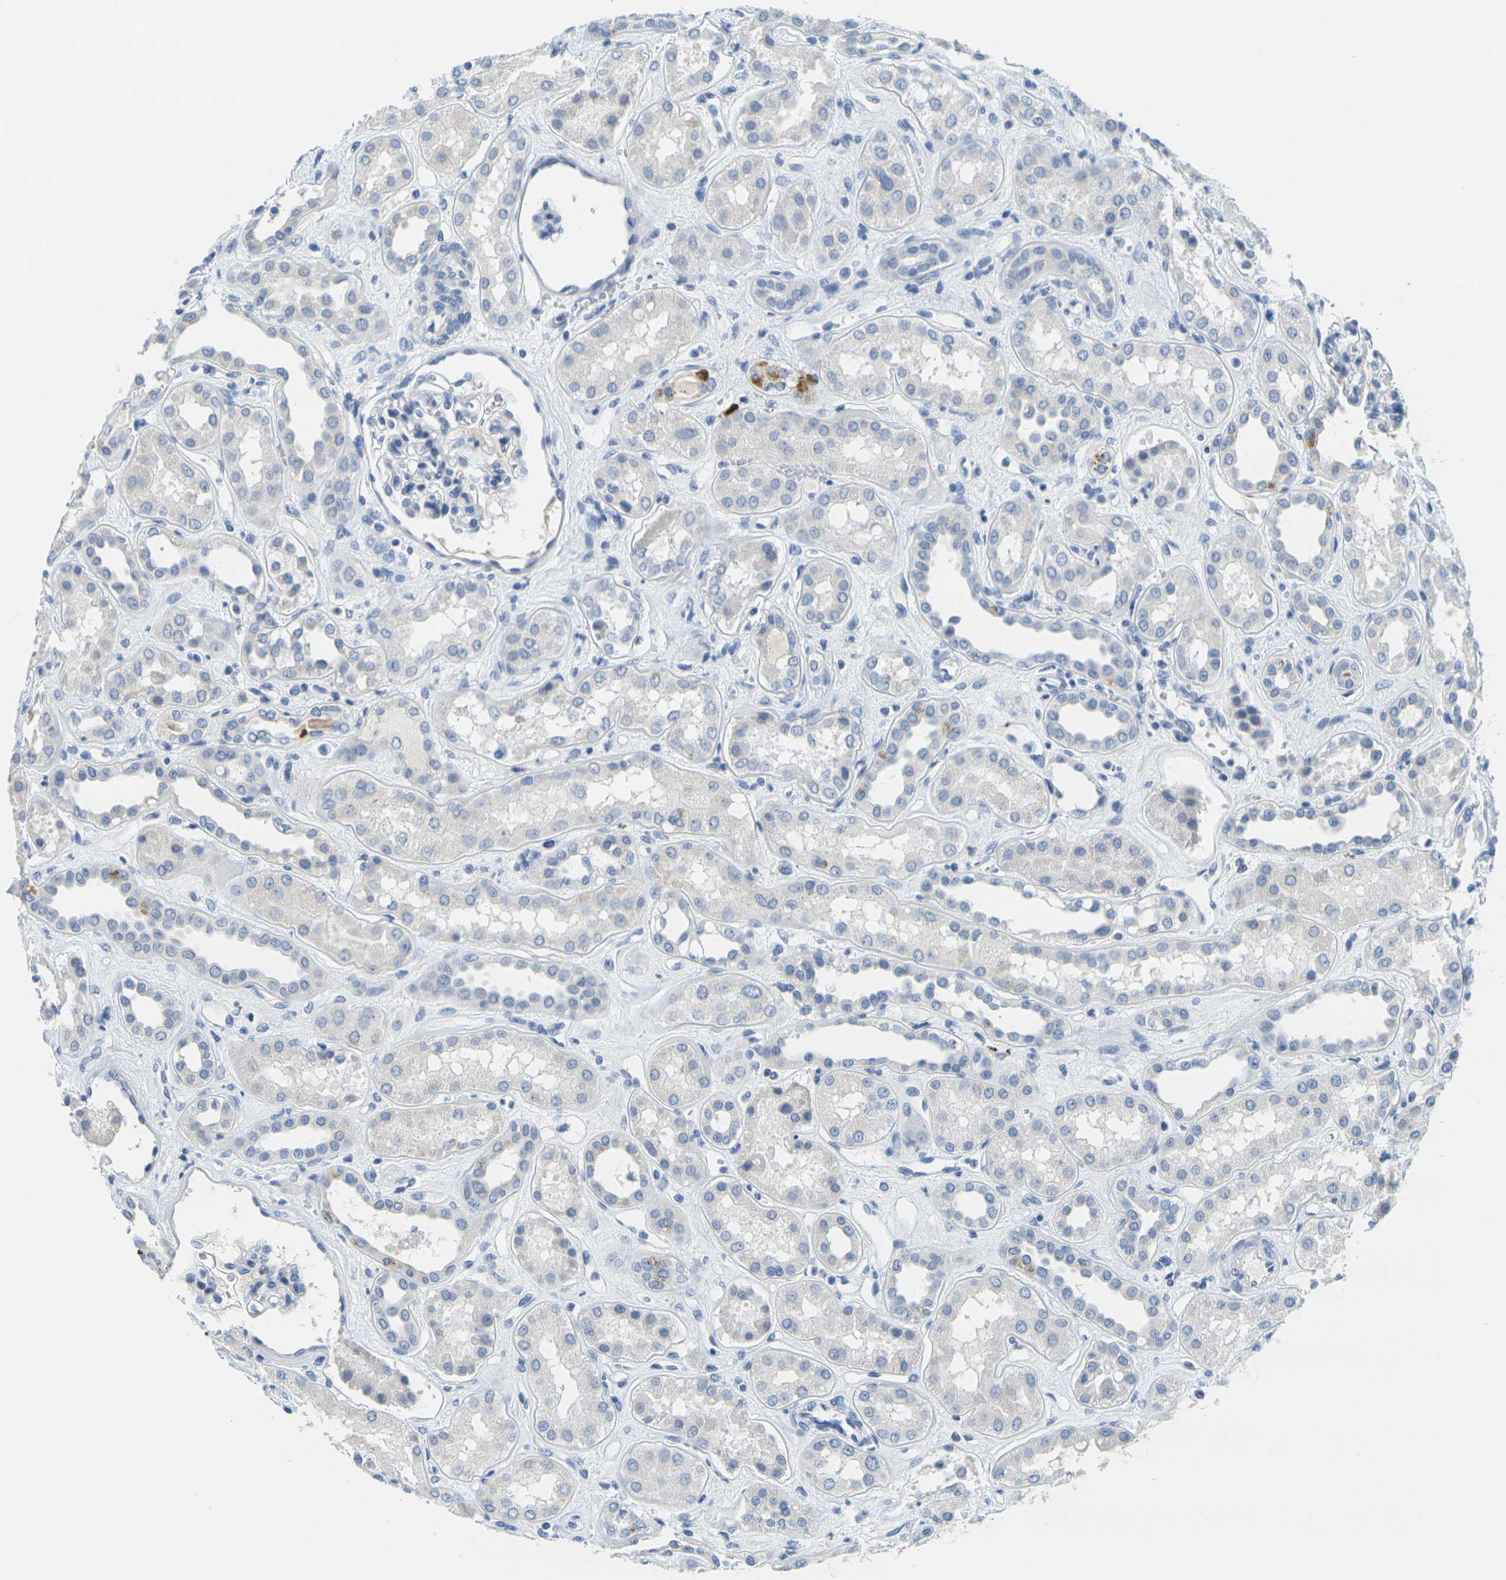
{"staining": {"intensity": "negative", "quantity": "none", "location": "none"}, "tissue": "kidney", "cell_type": "Cells in glomeruli", "image_type": "normal", "snomed": [{"axis": "morphology", "description": "Normal tissue, NOS"}, {"axis": "topography", "description": "Kidney"}], "caption": "Cells in glomeruli show no significant protein staining in unremarkable kidney. Nuclei are stained in blue.", "gene": "GPR15", "patient": {"sex": "male", "age": 59}}